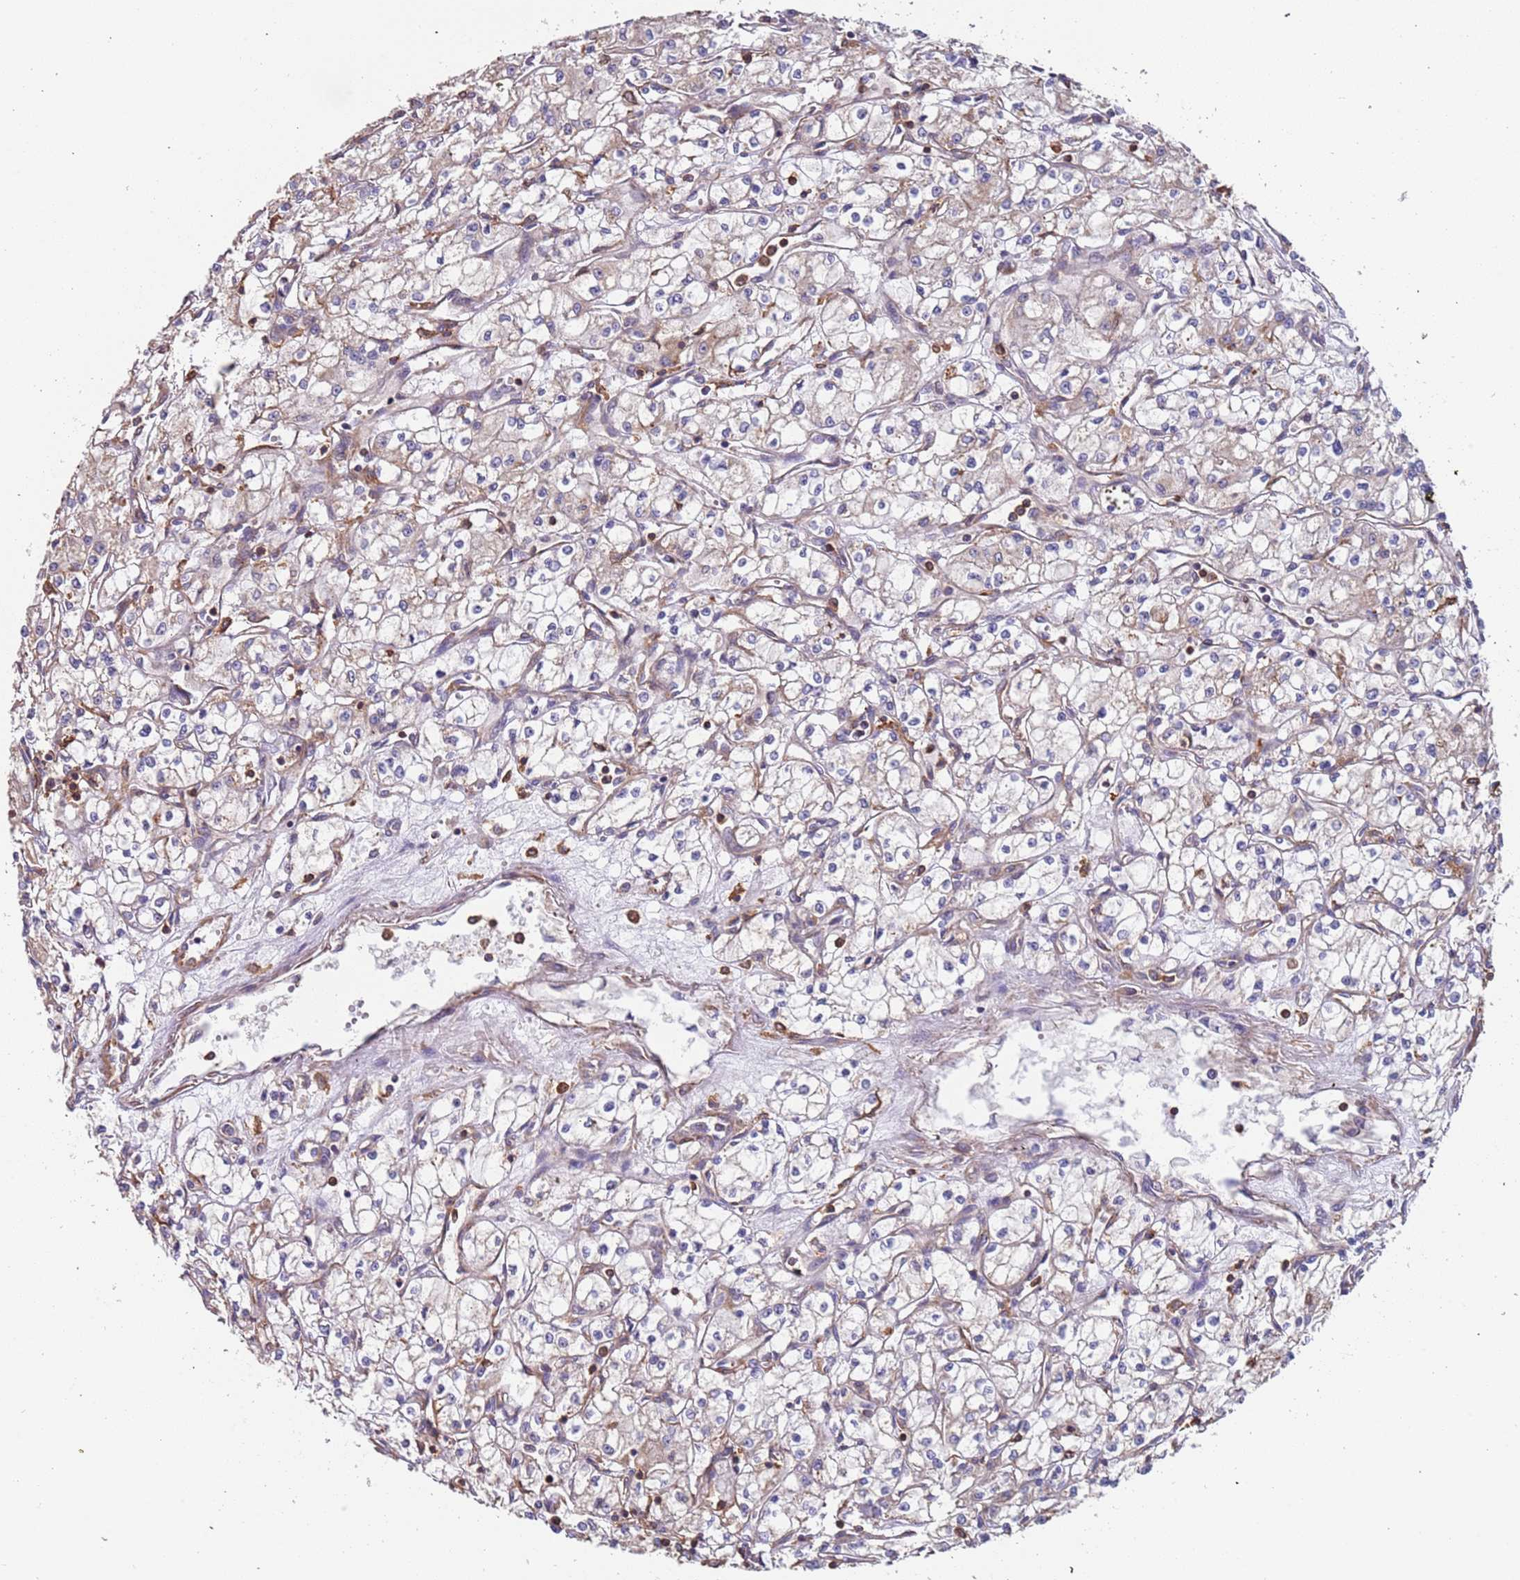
{"staining": {"intensity": "negative", "quantity": "none", "location": "none"}, "tissue": "renal cancer", "cell_type": "Tumor cells", "image_type": "cancer", "snomed": [{"axis": "morphology", "description": "Adenocarcinoma, NOS"}, {"axis": "topography", "description": "Kidney"}], "caption": "Immunohistochemistry (IHC) of renal cancer reveals no staining in tumor cells. Brightfield microscopy of immunohistochemistry (IHC) stained with DAB (3,3'-diaminobenzidine) (brown) and hematoxylin (blue), captured at high magnification.", "gene": "SYT4", "patient": {"sex": "male", "age": 59}}